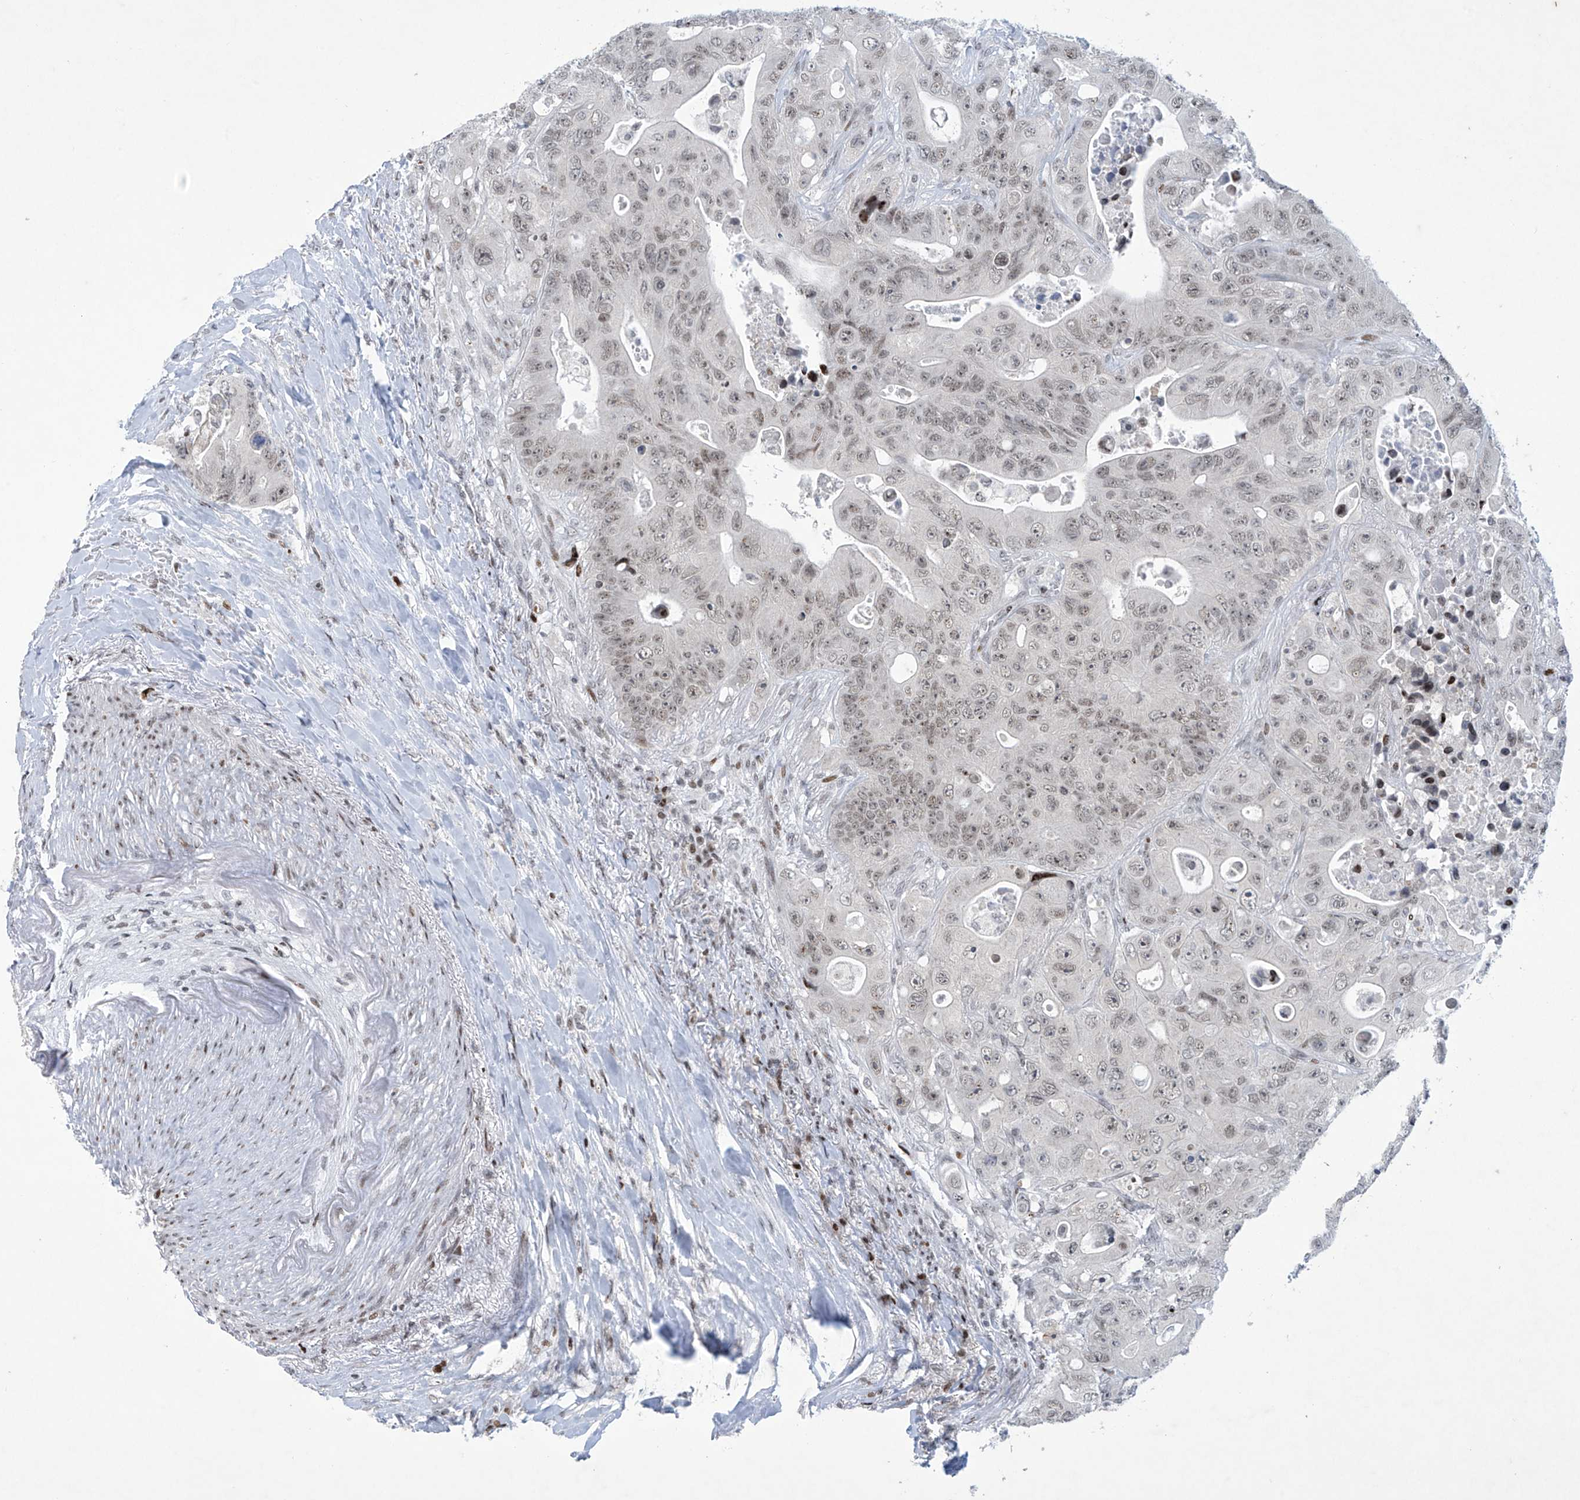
{"staining": {"intensity": "weak", "quantity": ">75%", "location": "nuclear"}, "tissue": "colorectal cancer", "cell_type": "Tumor cells", "image_type": "cancer", "snomed": [{"axis": "morphology", "description": "Adenocarcinoma, NOS"}, {"axis": "topography", "description": "Colon"}], "caption": "Immunohistochemistry (IHC) micrograph of human adenocarcinoma (colorectal) stained for a protein (brown), which displays low levels of weak nuclear expression in approximately >75% of tumor cells.", "gene": "RFX7", "patient": {"sex": "female", "age": 46}}